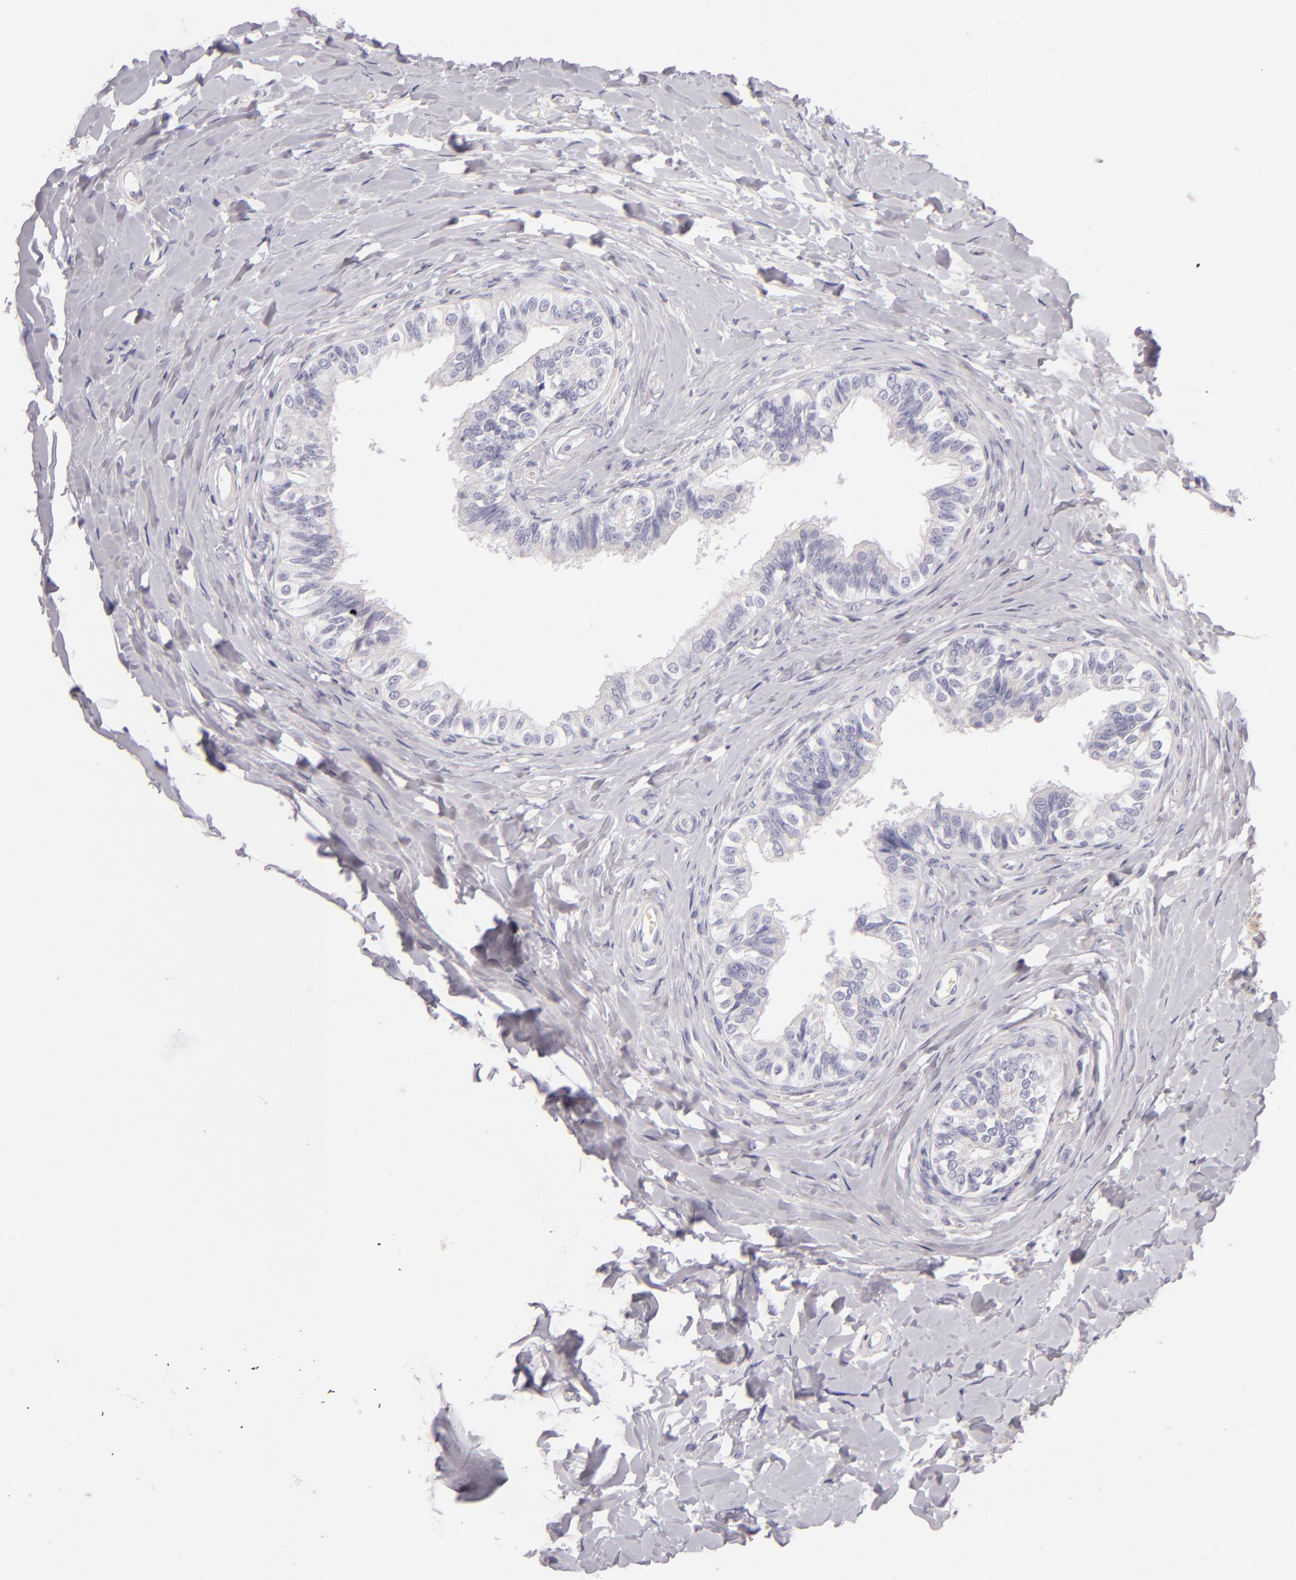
{"staining": {"intensity": "negative", "quantity": "none", "location": "none"}, "tissue": "epididymis", "cell_type": "Glandular cells", "image_type": "normal", "snomed": [{"axis": "morphology", "description": "Normal tissue, NOS"}, {"axis": "topography", "description": "Soft tissue"}, {"axis": "topography", "description": "Epididymis"}], "caption": "This is a photomicrograph of immunohistochemistry (IHC) staining of benign epididymis, which shows no positivity in glandular cells.", "gene": "FABP1", "patient": {"sex": "male", "age": 26}}